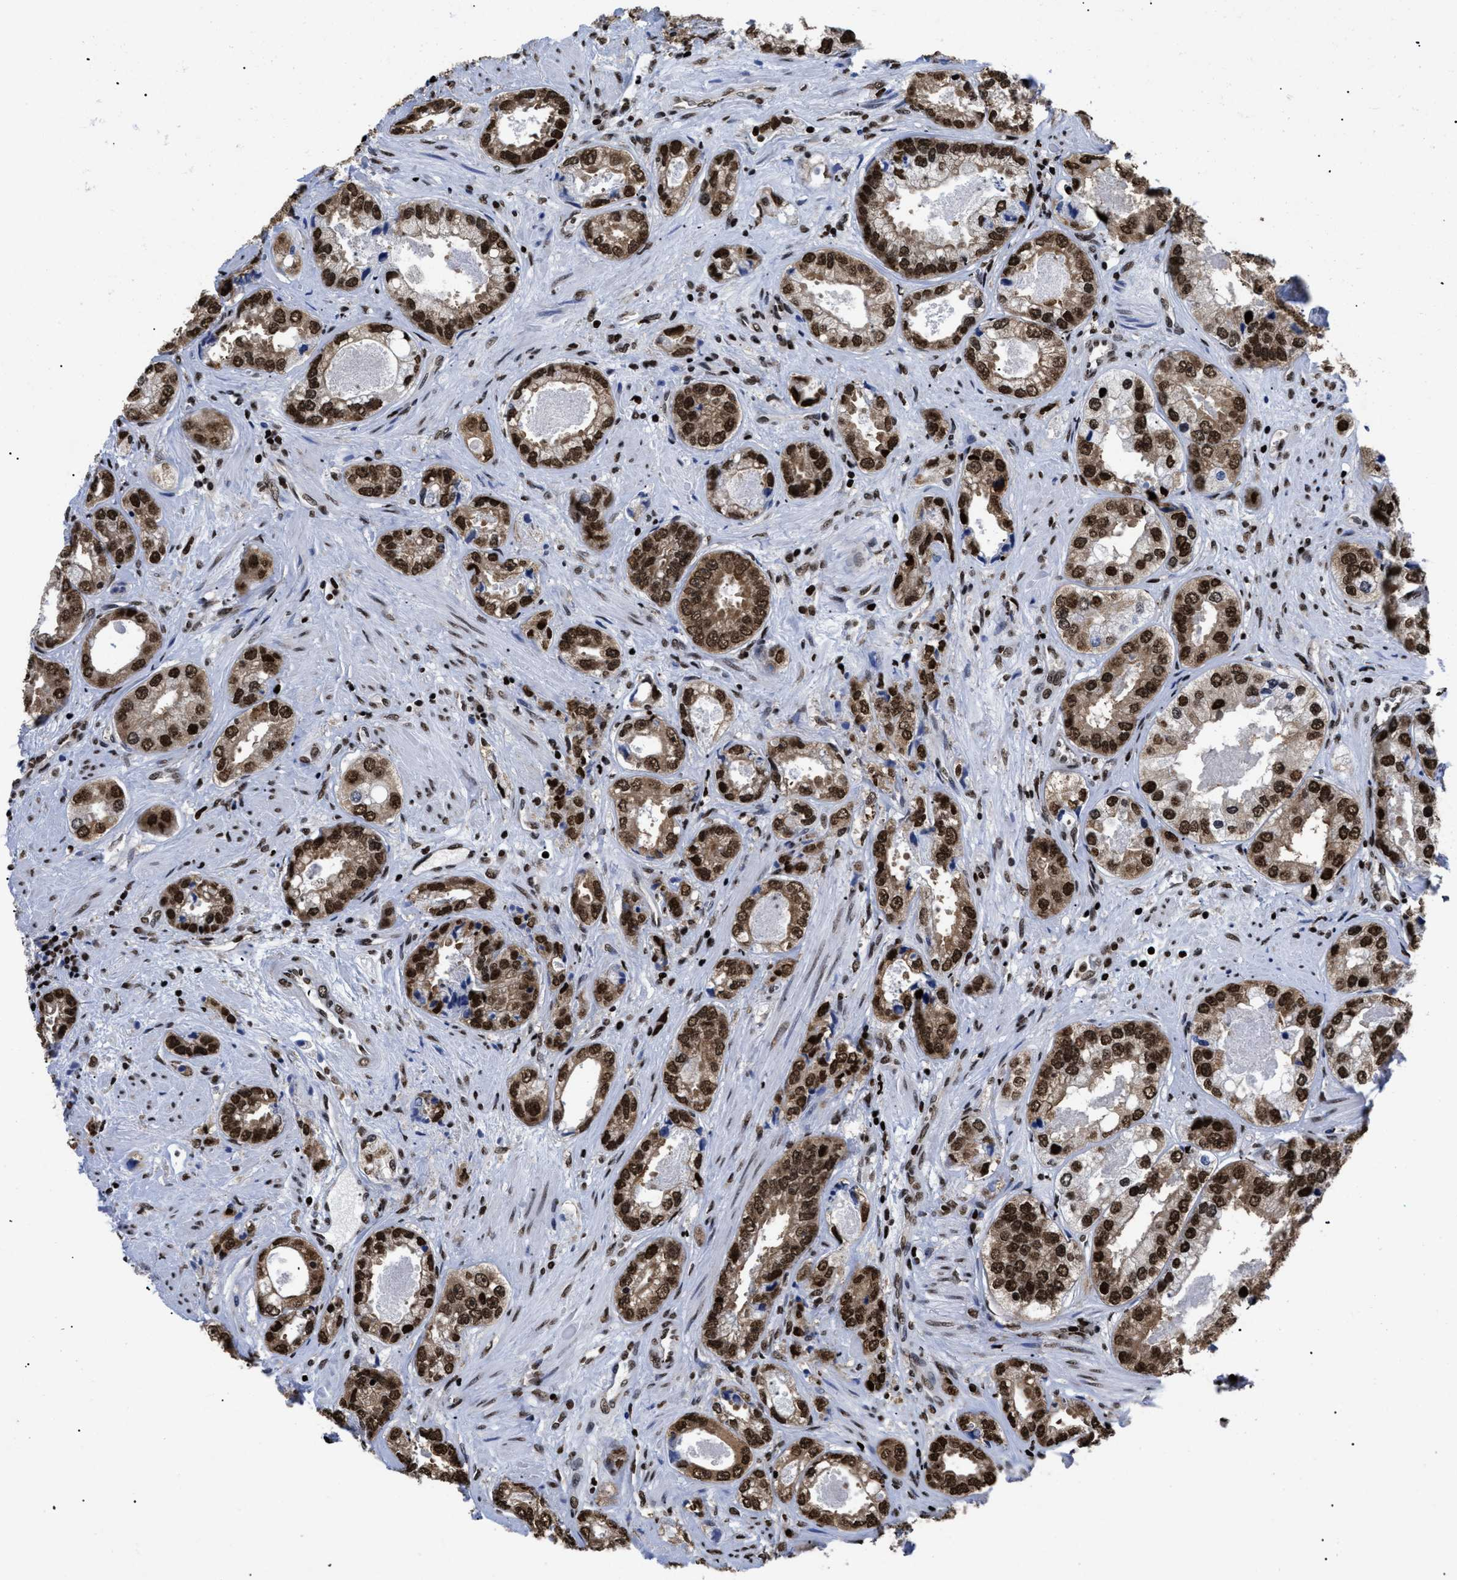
{"staining": {"intensity": "strong", "quantity": ">75%", "location": "cytoplasmic/membranous,nuclear"}, "tissue": "prostate cancer", "cell_type": "Tumor cells", "image_type": "cancer", "snomed": [{"axis": "morphology", "description": "Adenocarcinoma, High grade"}, {"axis": "topography", "description": "Prostate"}], "caption": "Tumor cells reveal high levels of strong cytoplasmic/membranous and nuclear positivity in approximately >75% of cells in human prostate cancer (adenocarcinoma (high-grade)). The staining was performed using DAB (3,3'-diaminobenzidine), with brown indicating positive protein expression. Nuclei are stained blue with hematoxylin.", "gene": "CALHM3", "patient": {"sex": "male", "age": 61}}